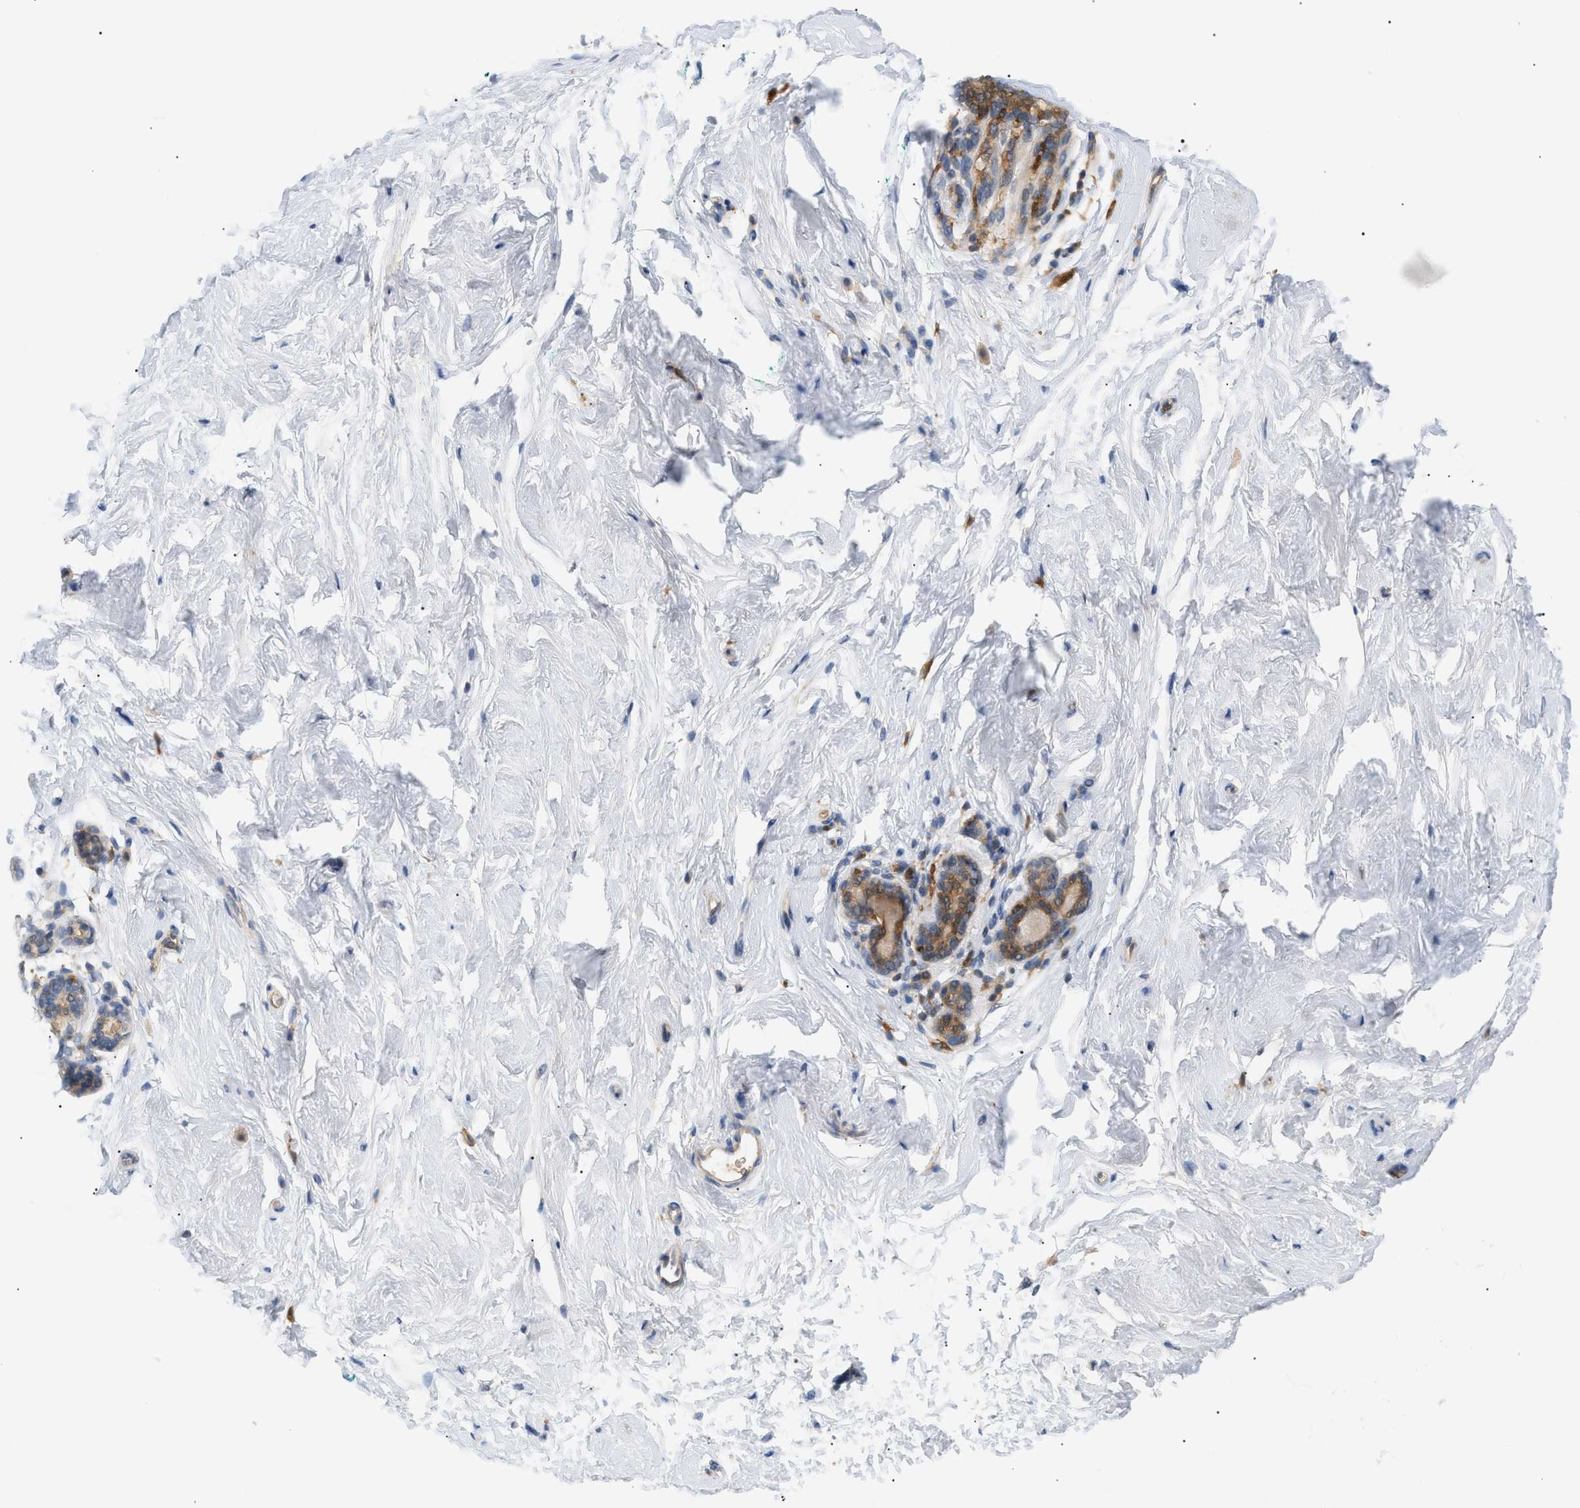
{"staining": {"intensity": "negative", "quantity": "none", "location": "none"}, "tissue": "breast", "cell_type": "Adipocytes", "image_type": "normal", "snomed": [{"axis": "morphology", "description": "Normal tissue, NOS"}, {"axis": "topography", "description": "Breast"}], "caption": "High magnification brightfield microscopy of benign breast stained with DAB (3,3'-diaminobenzidine) (brown) and counterstained with hematoxylin (blue): adipocytes show no significant expression.", "gene": "PYCARD", "patient": {"sex": "female", "age": 52}}